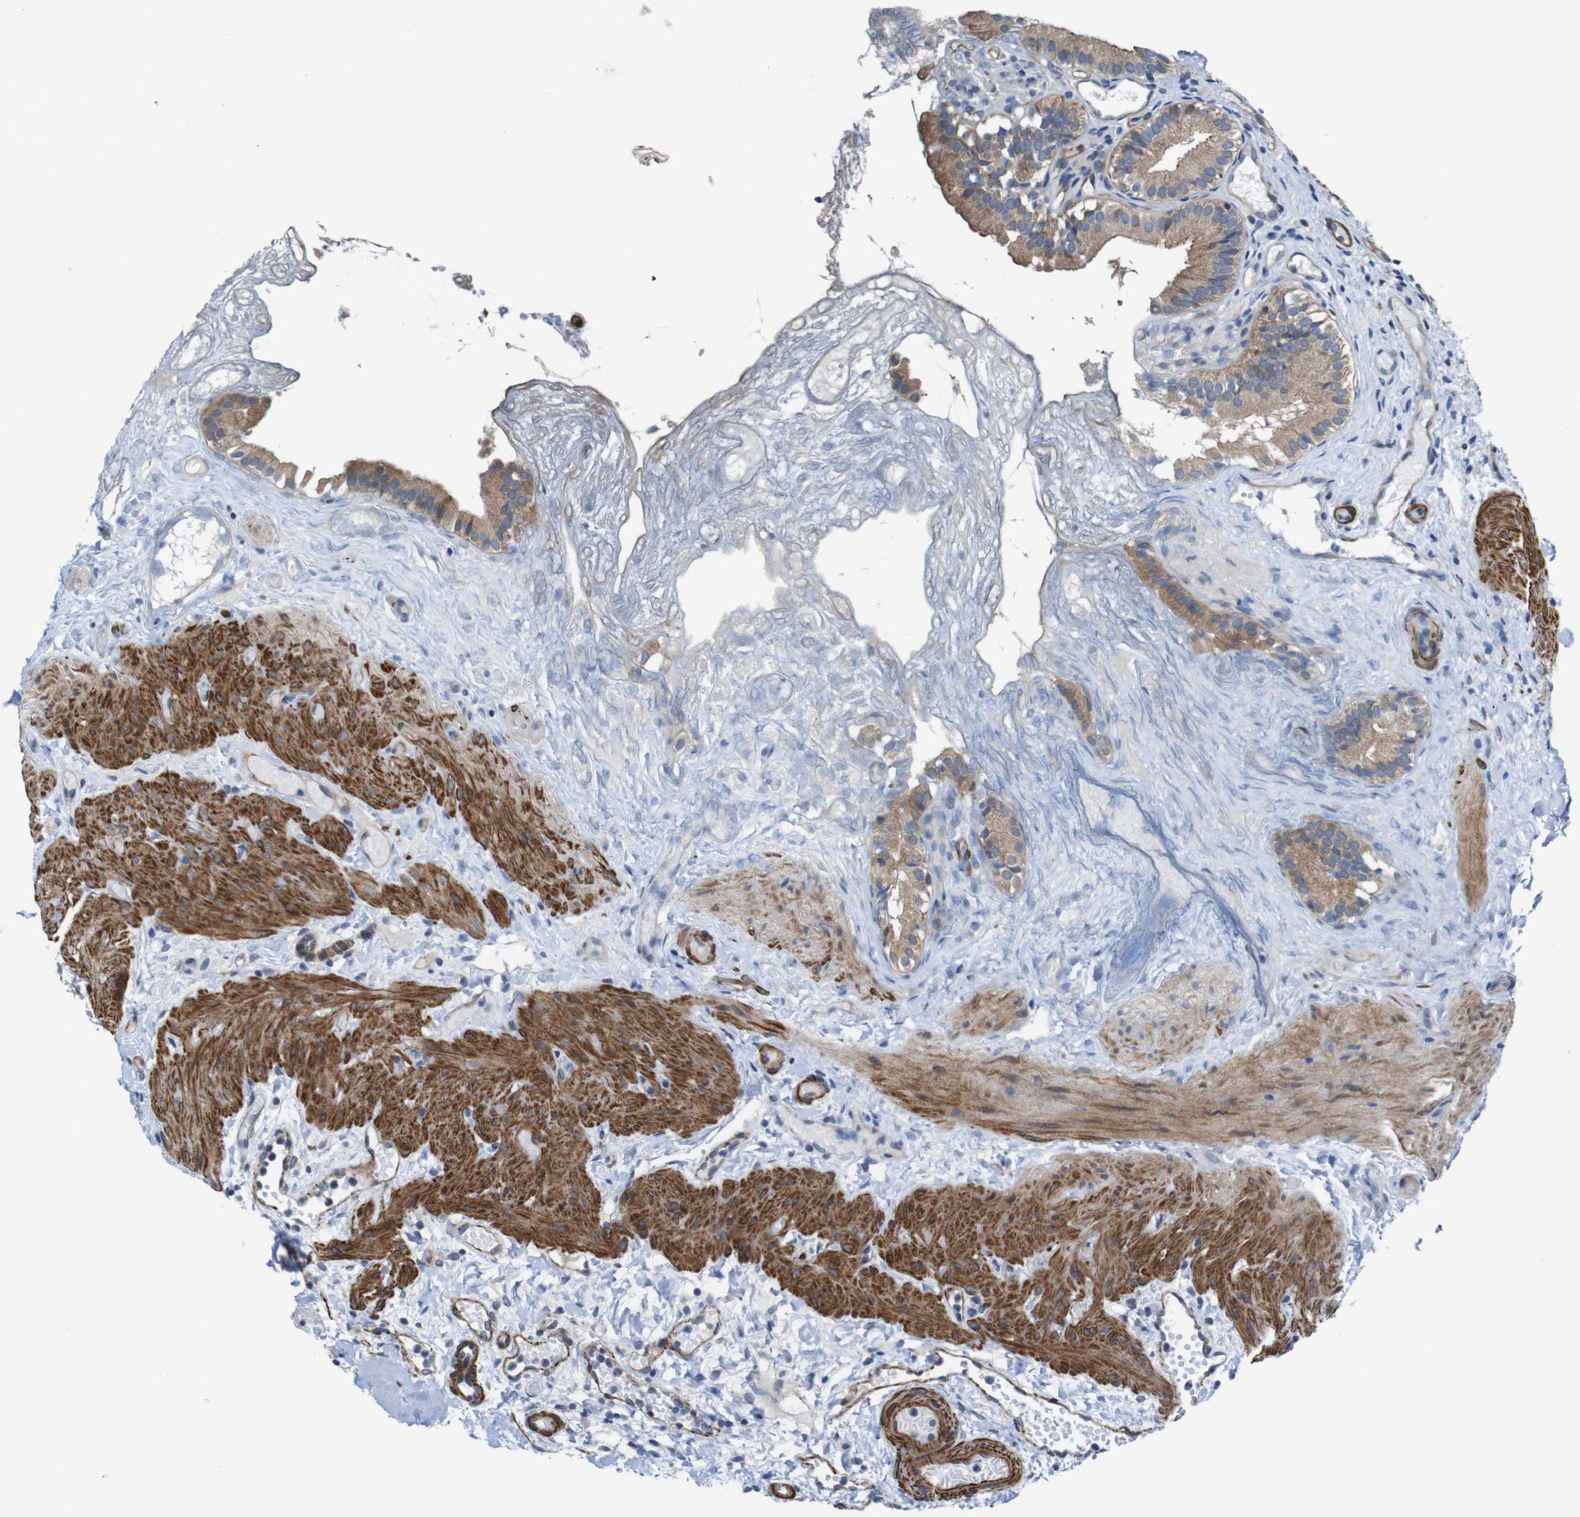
{"staining": {"intensity": "moderate", "quantity": ">75%", "location": "cytoplasmic/membranous"}, "tissue": "gallbladder", "cell_type": "Glandular cells", "image_type": "normal", "snomed": [{"axis": "morphology", "description": "Normal tissue, NOS"}, {"axis": "topography", "description": "Gallbladder"}], "caption": "The immunohistochemical stain shows moderate cytoplasmic/membranous positivity in glandular cells of benign gallbladder. (DAB (3,3'-diaminobenzidine) IHC with brightfield microscopy, high magnification).", "gene": "GGT7", "patient": {"sex": "female", "age": 26}}